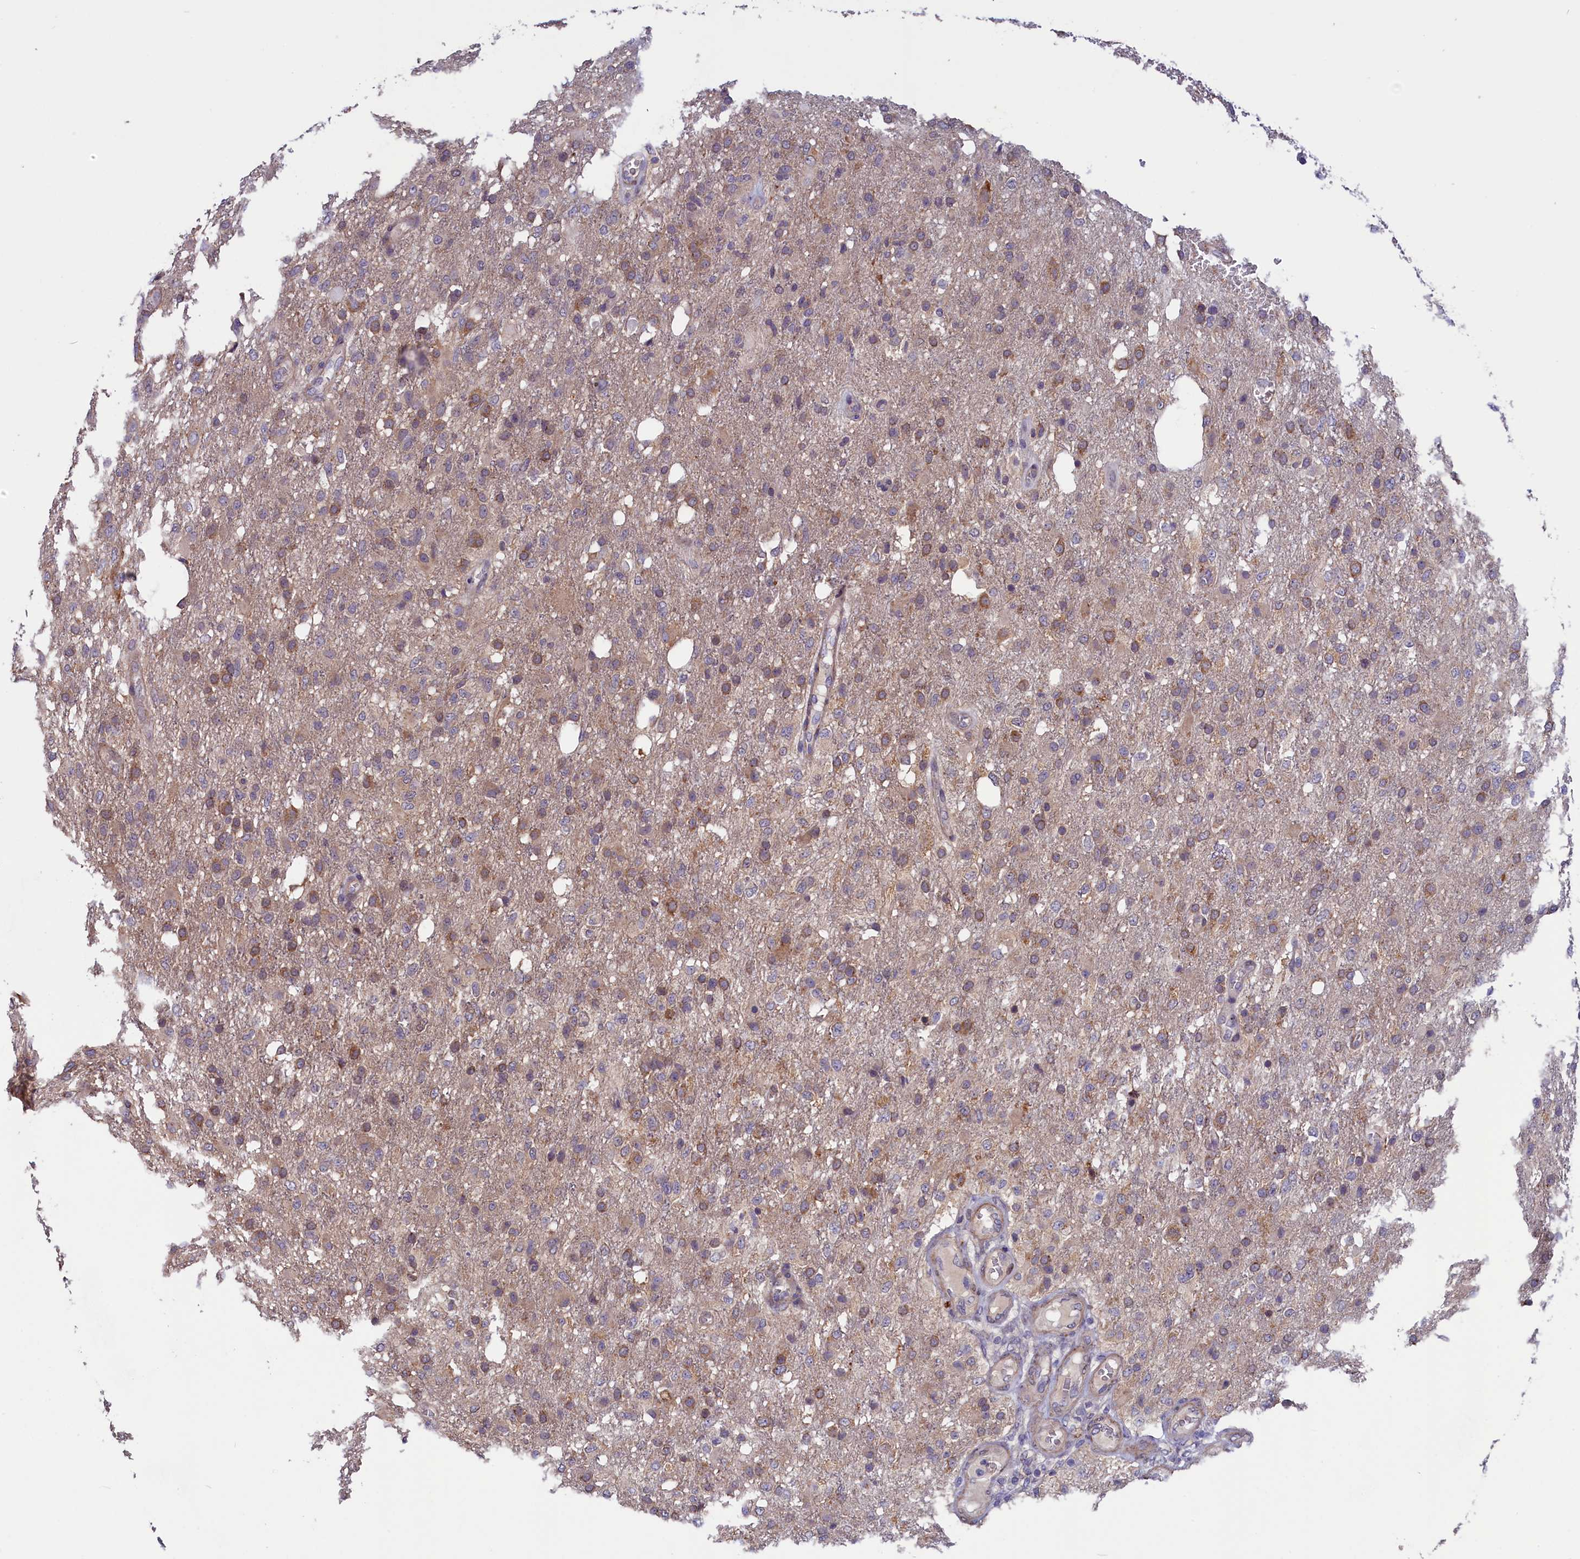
{"staining": {"intensity": "moderate", "quantity": "<25%", "location": "cytoplasmic/membranous"}, "tissue": "glioma", "cell_type": "Tumor cells", "image_type": "cancer", "snomed": [{"axis": "morphology", "description": "Glioma, malignant, High grade"}, {"axis": "topography", "description": "Brain"}], "caption": "IHC (DAB) staining of glioma demonstrates moderate cytoplasmic/membranous protein positivity in about <25% of tumor cells.", "gene": "SLC39A6", "patient": {"sex": "female", "age": 74}}